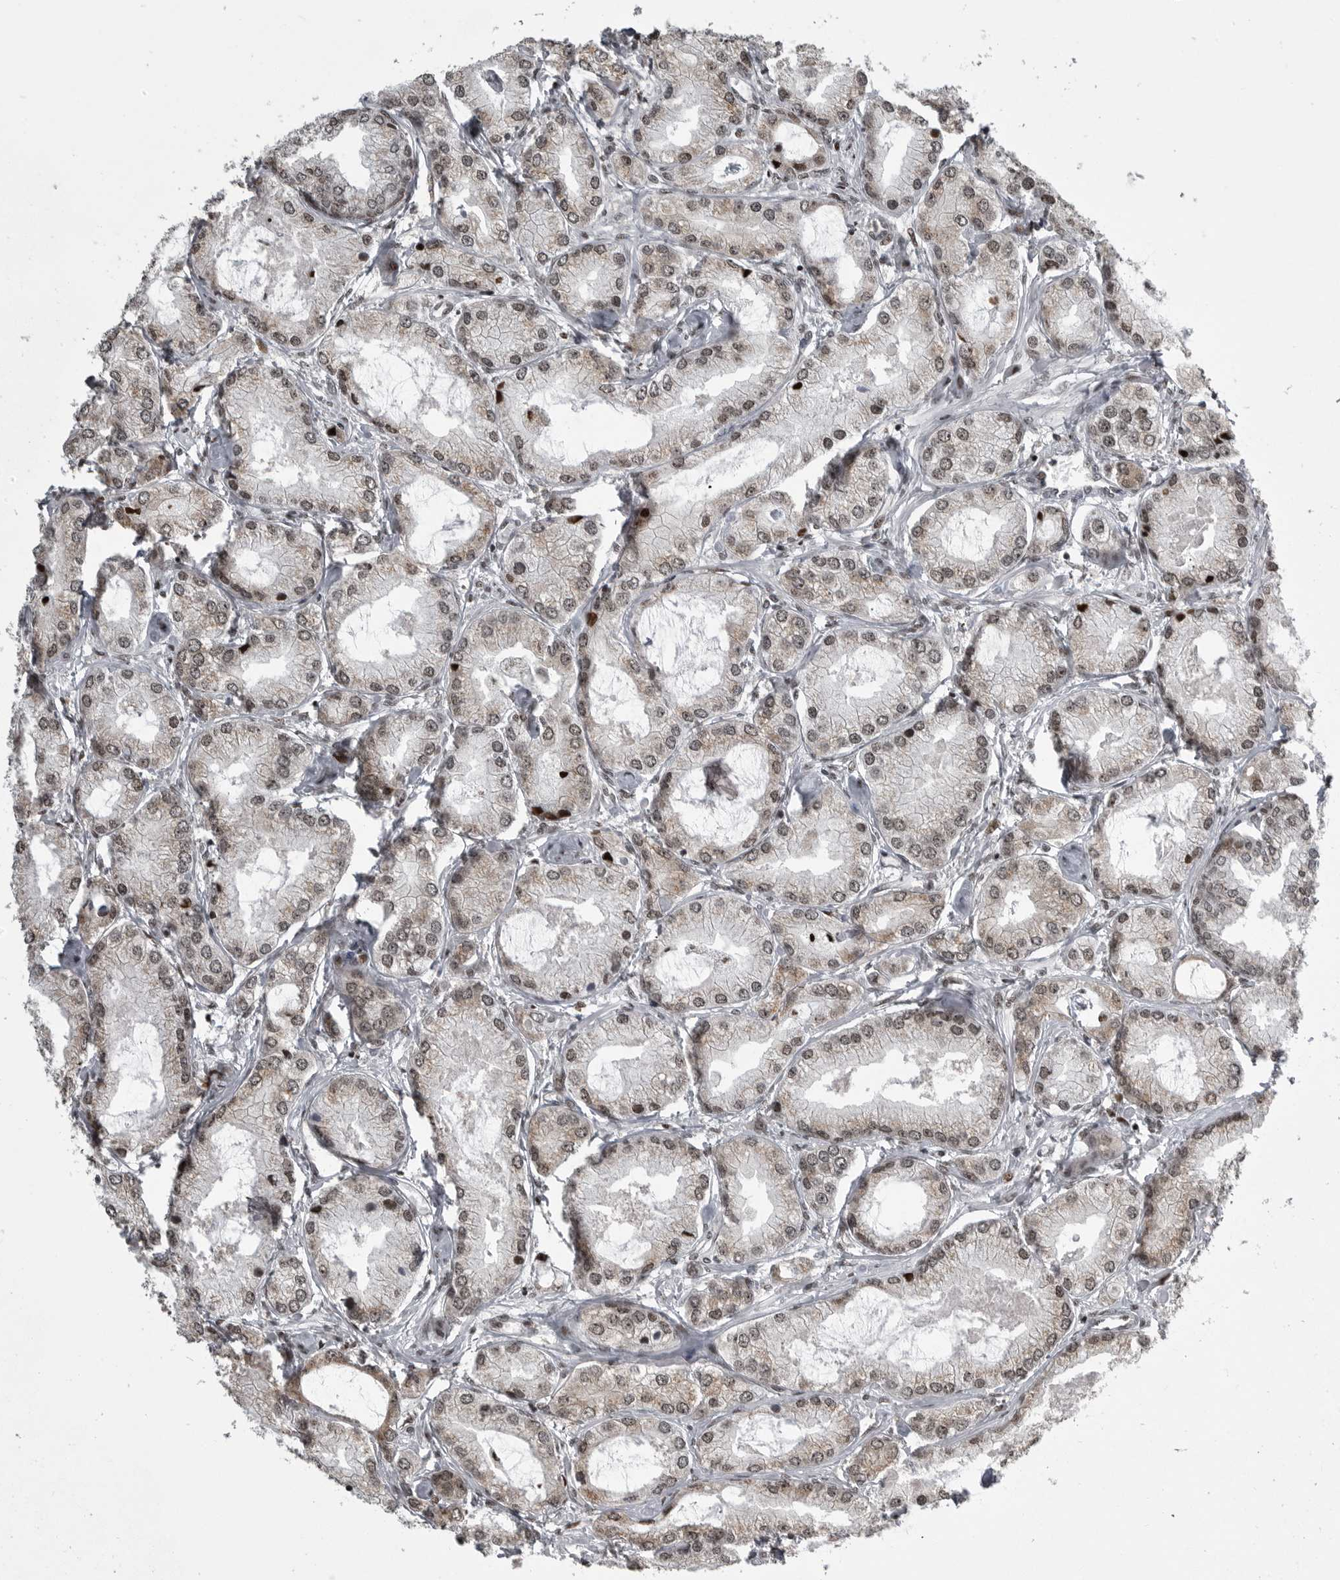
{"staining": {"intensity": "weak", "quantity": "25%-75%", "location": "nuclear"}, "tissue": "prostate cancer", "cell_type": "Tumor cells", "image_type": "cancer", "snomed": [{"axis": "morphology", "description": "Adenocarcinoma, Low grade"}, {"axis": "topography", "description": "Prostate"}], "caption": "About 25%-75% of tumor cells in human prostate cancer reveal weak nuclear protein expression as visualized by brown immunohistochemical staining.", "gene": "YAF2", "patient": {"sex": "male", "age": 62}}